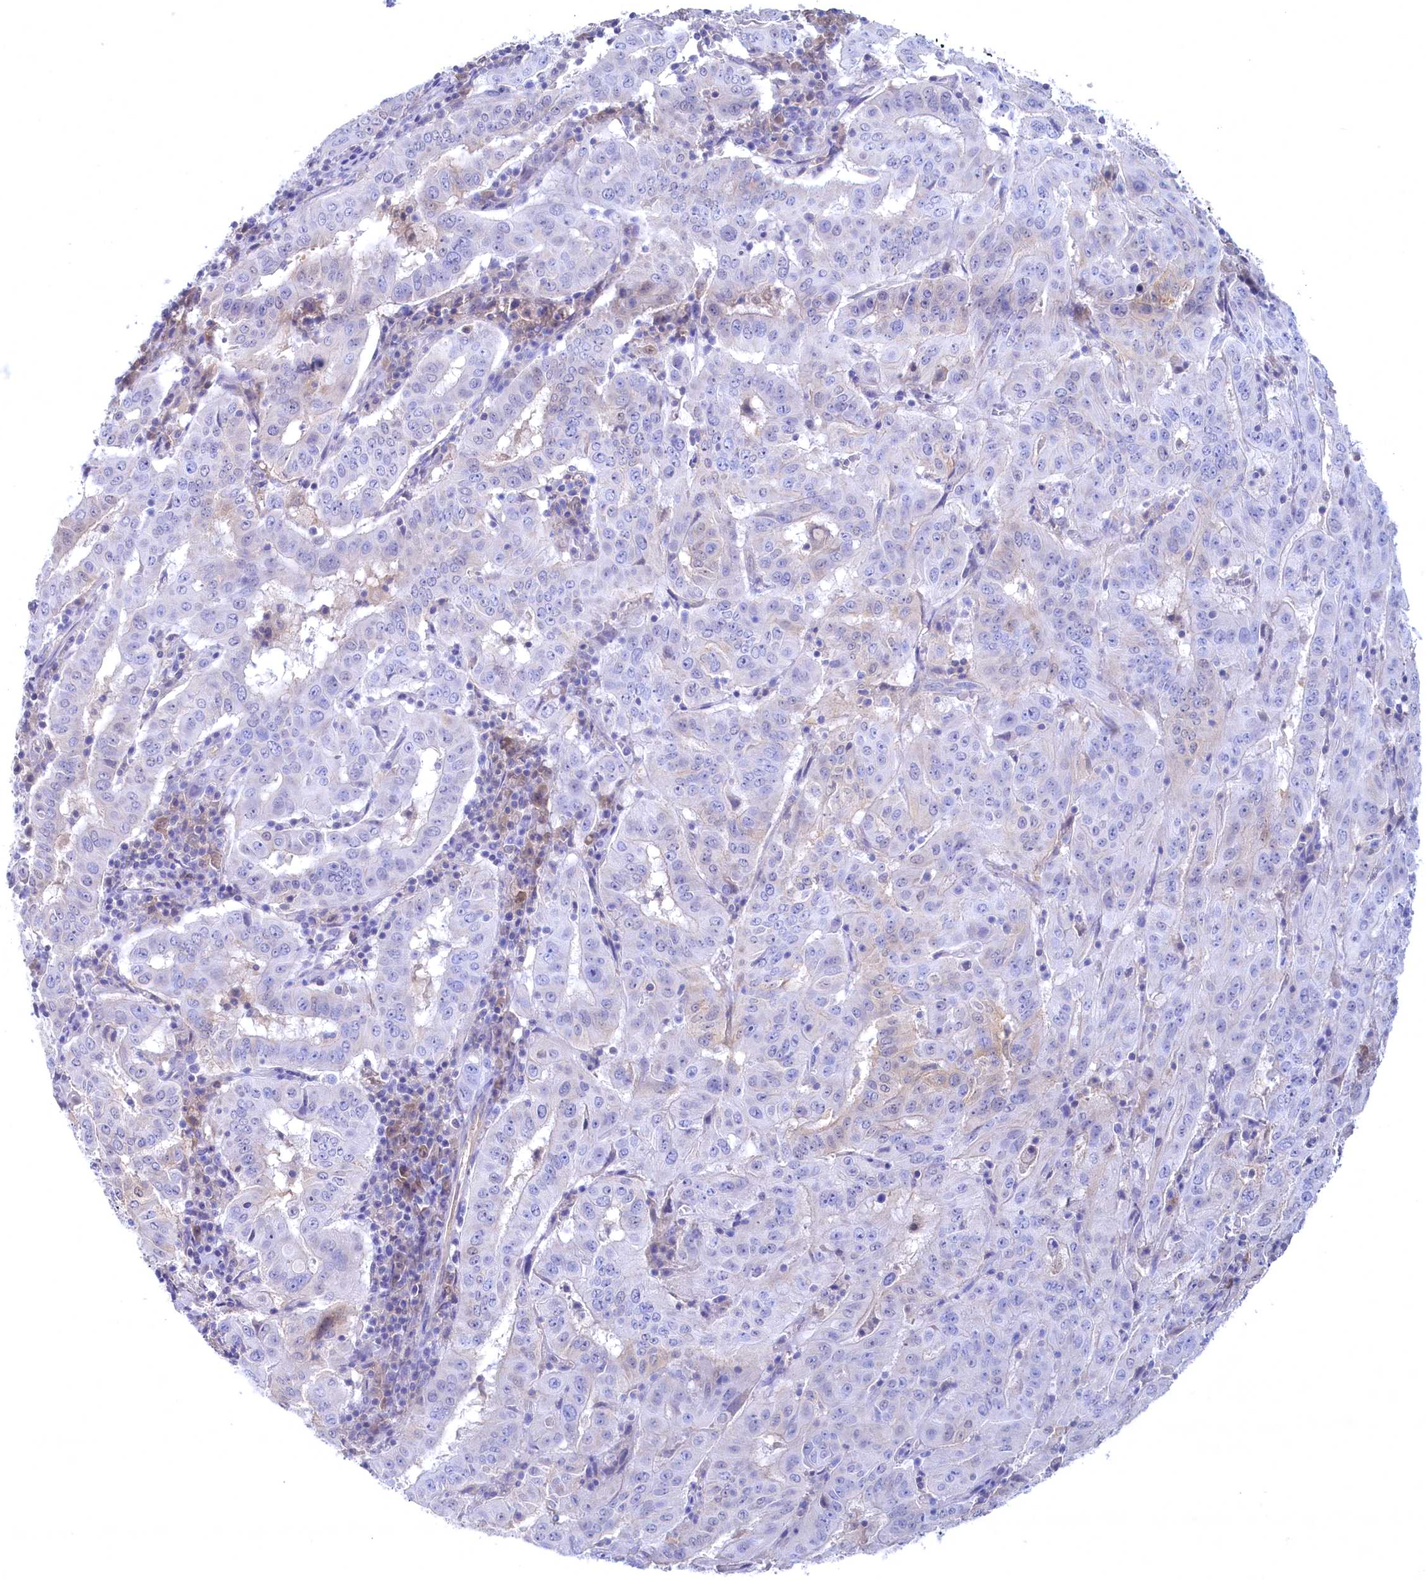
{"staining": {"intensity": "negative", "quantity": "none", "location": "none"}, "tissue": "pancreatic cancer", "cell_type": "Tumor cells", "image_type": "cancer", "snomed": [{"axis": "morphology", "description": "Adenocarcinoma, NOS"}, {"axis": "topography", "description": "Pancreas"}], "caption": "Immunohistochemical staining of human pancreatic cancer (adenocarcinoma) displays no significant staining in tumor cells. (IHC, brightfield microscopy, high magnification).", "gene": "C11orf54", "patient": {"sex": "male", "age": 63}}